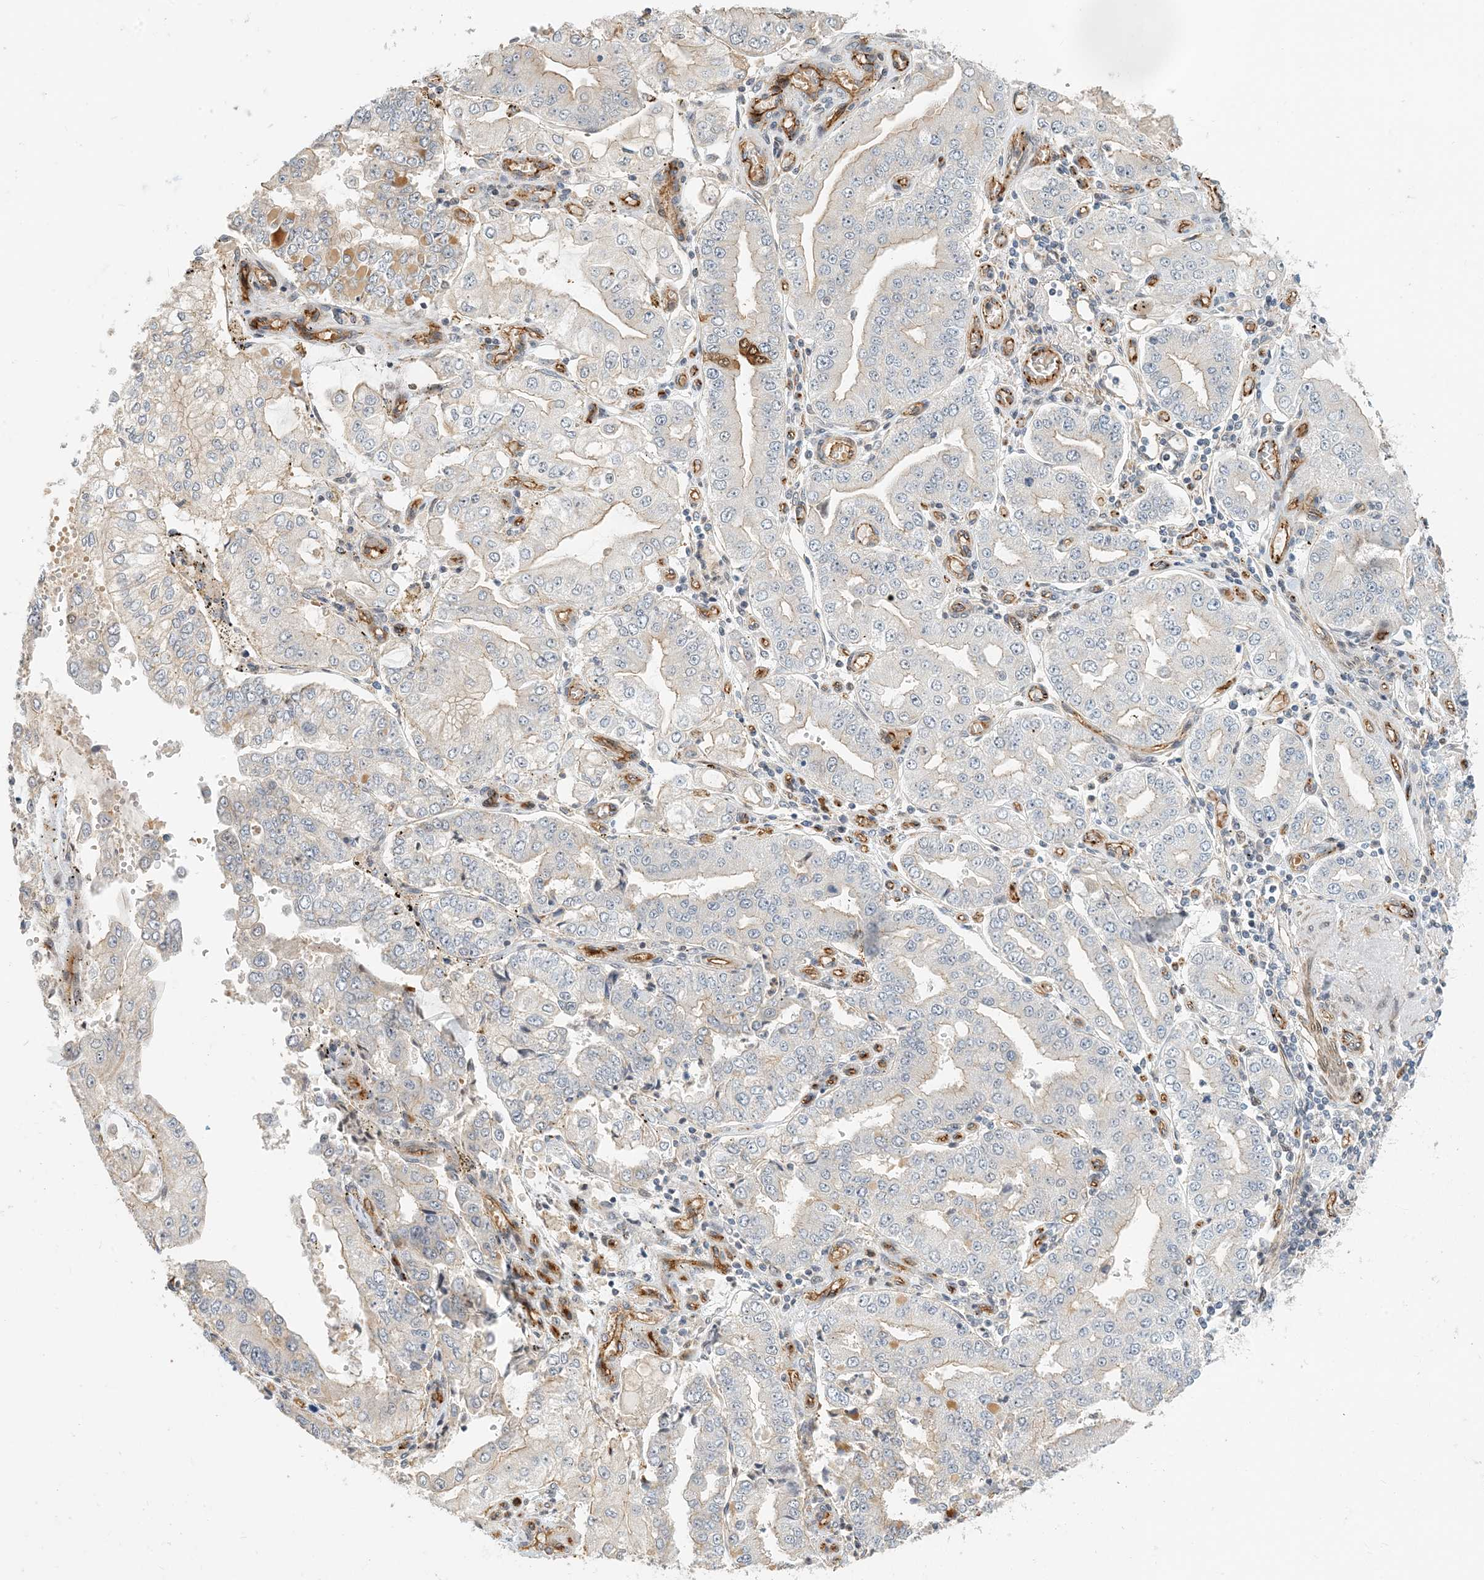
{"staining": {"intensity": "moderate", "quantity": "<25%", "location": "cytoplasmic/membranous,nuclear"}, "tissue": "stomach cancer", "cell_type": "Tumor cells", "image_type": "cancer", "snomed": [{"axis": "morphology", "description": "Adenocarcinoma, NOS"}, {"axis": "topography", "description": "Stomach"}], "caption": "The photomicrograph reveals staining of stomach cancer (adenocarcinoma), revealing moderate cytoplasmic/membranous and nuclear protein staining (brown color) within tumor cells. The staining was performed using DAB (3,3'-diaminobenzidine), with brown indicating positive protein expression. Nuclei are stained blue with hematoxylin.", "gene": "MAPKBP1", "patient": {"sex": "male", "age": 76}}